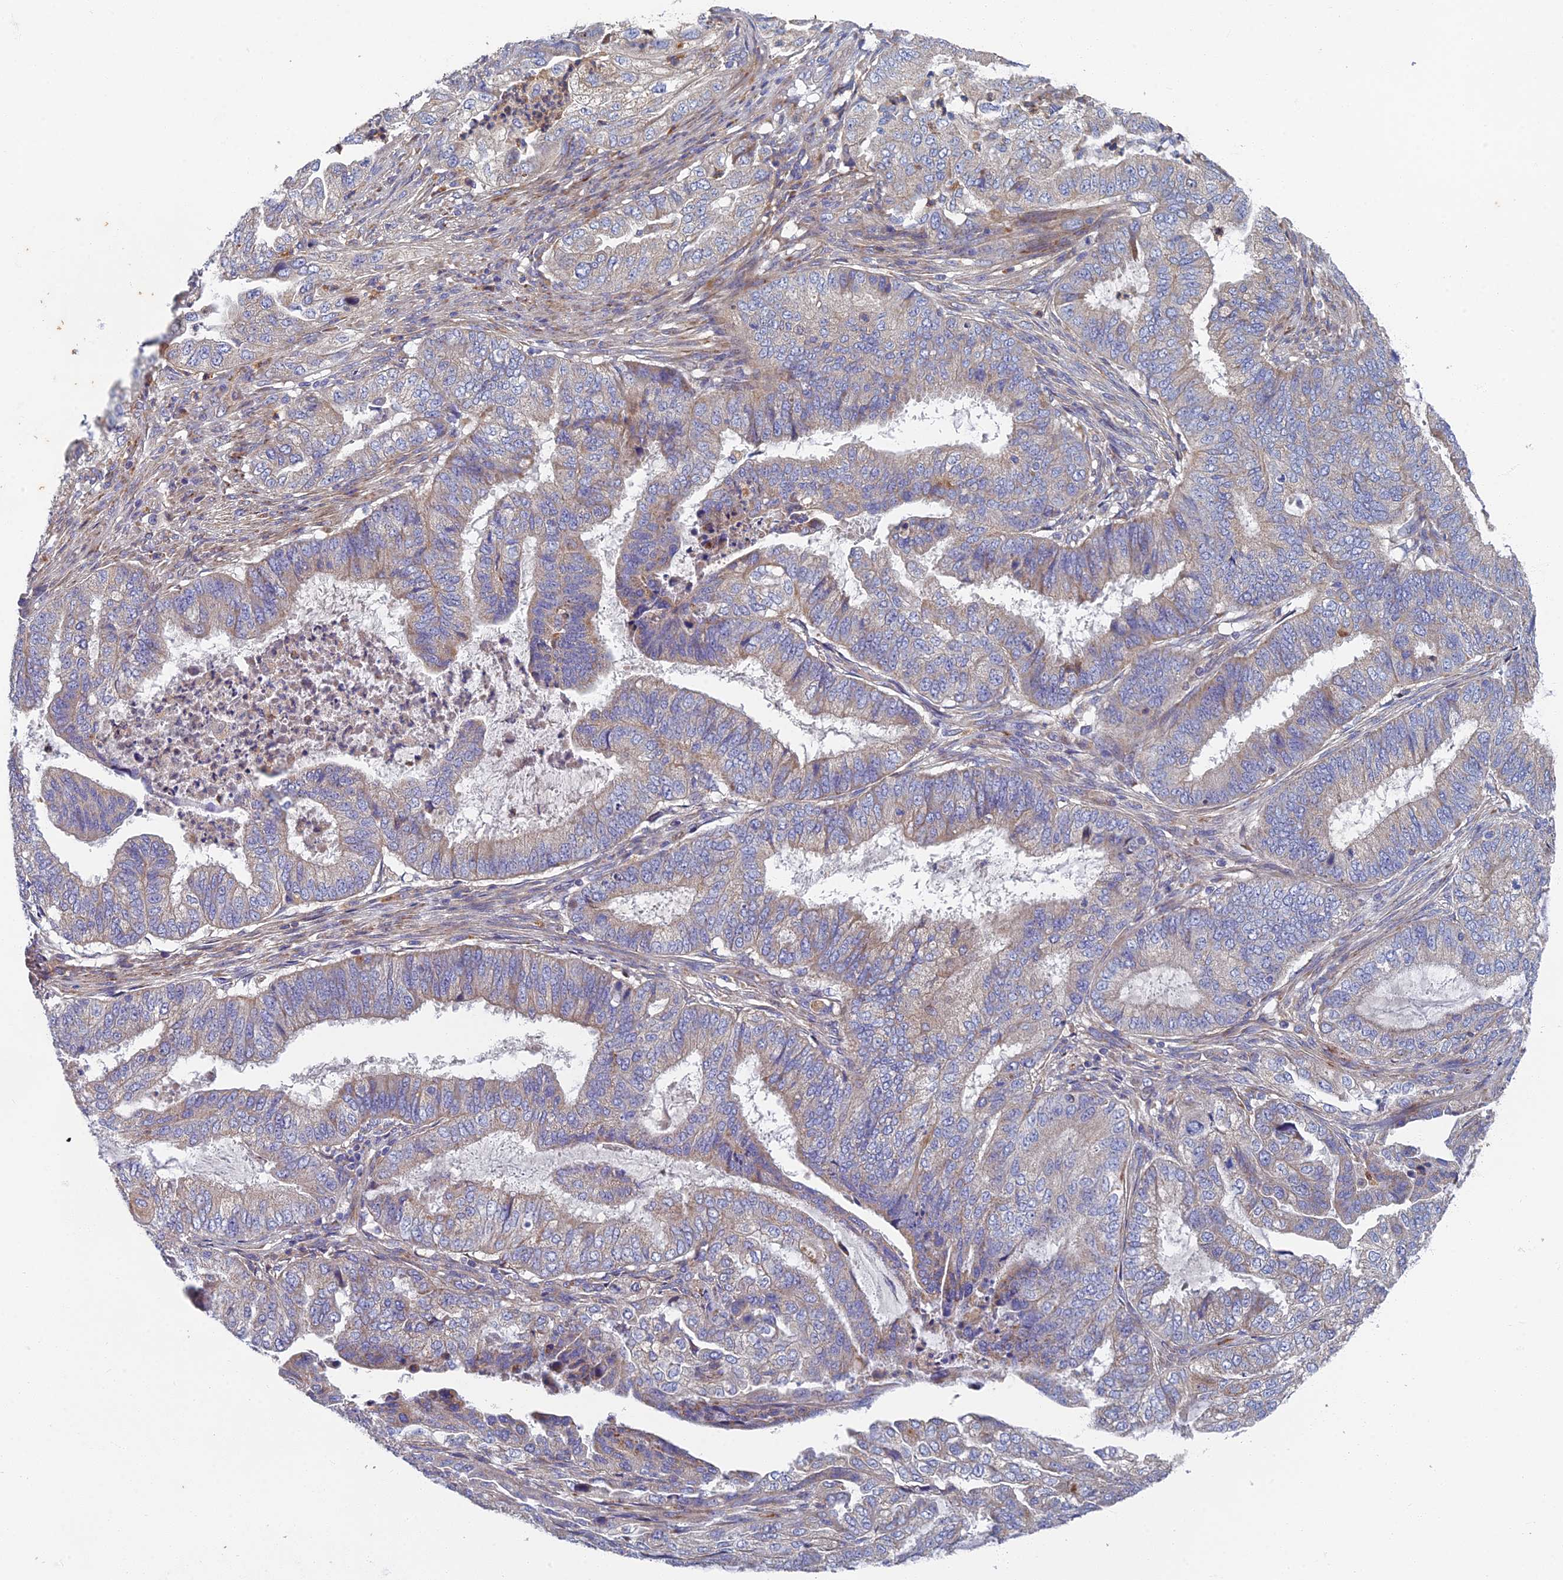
{"staining": {"intensity": "weak", "quantity": "<25%", "location": "cytoplasmic/membranous"}, "tissue": "endometrial cancer", "cell_type": "Tumor cells", "image_type": "cancer", "snomed": [{"axis": "morphology", "description": "Adenocarcinoma, NOS"}, {"axis": "topography", "description": "Endometrium"}], "caption": "IHC histopathology image of human endometrial cancer stained for a protein (brown), which shows no expression in tumor cells. The staining was performed using DAB (3,3'-diaminobenzidine) to visualize the protein expression in brown, while the nuclei were stained in blue with hematoxylin (Magnification: 20x).", "gene": "RNASEK", "patient": {"sex": "female", "age": 51}}